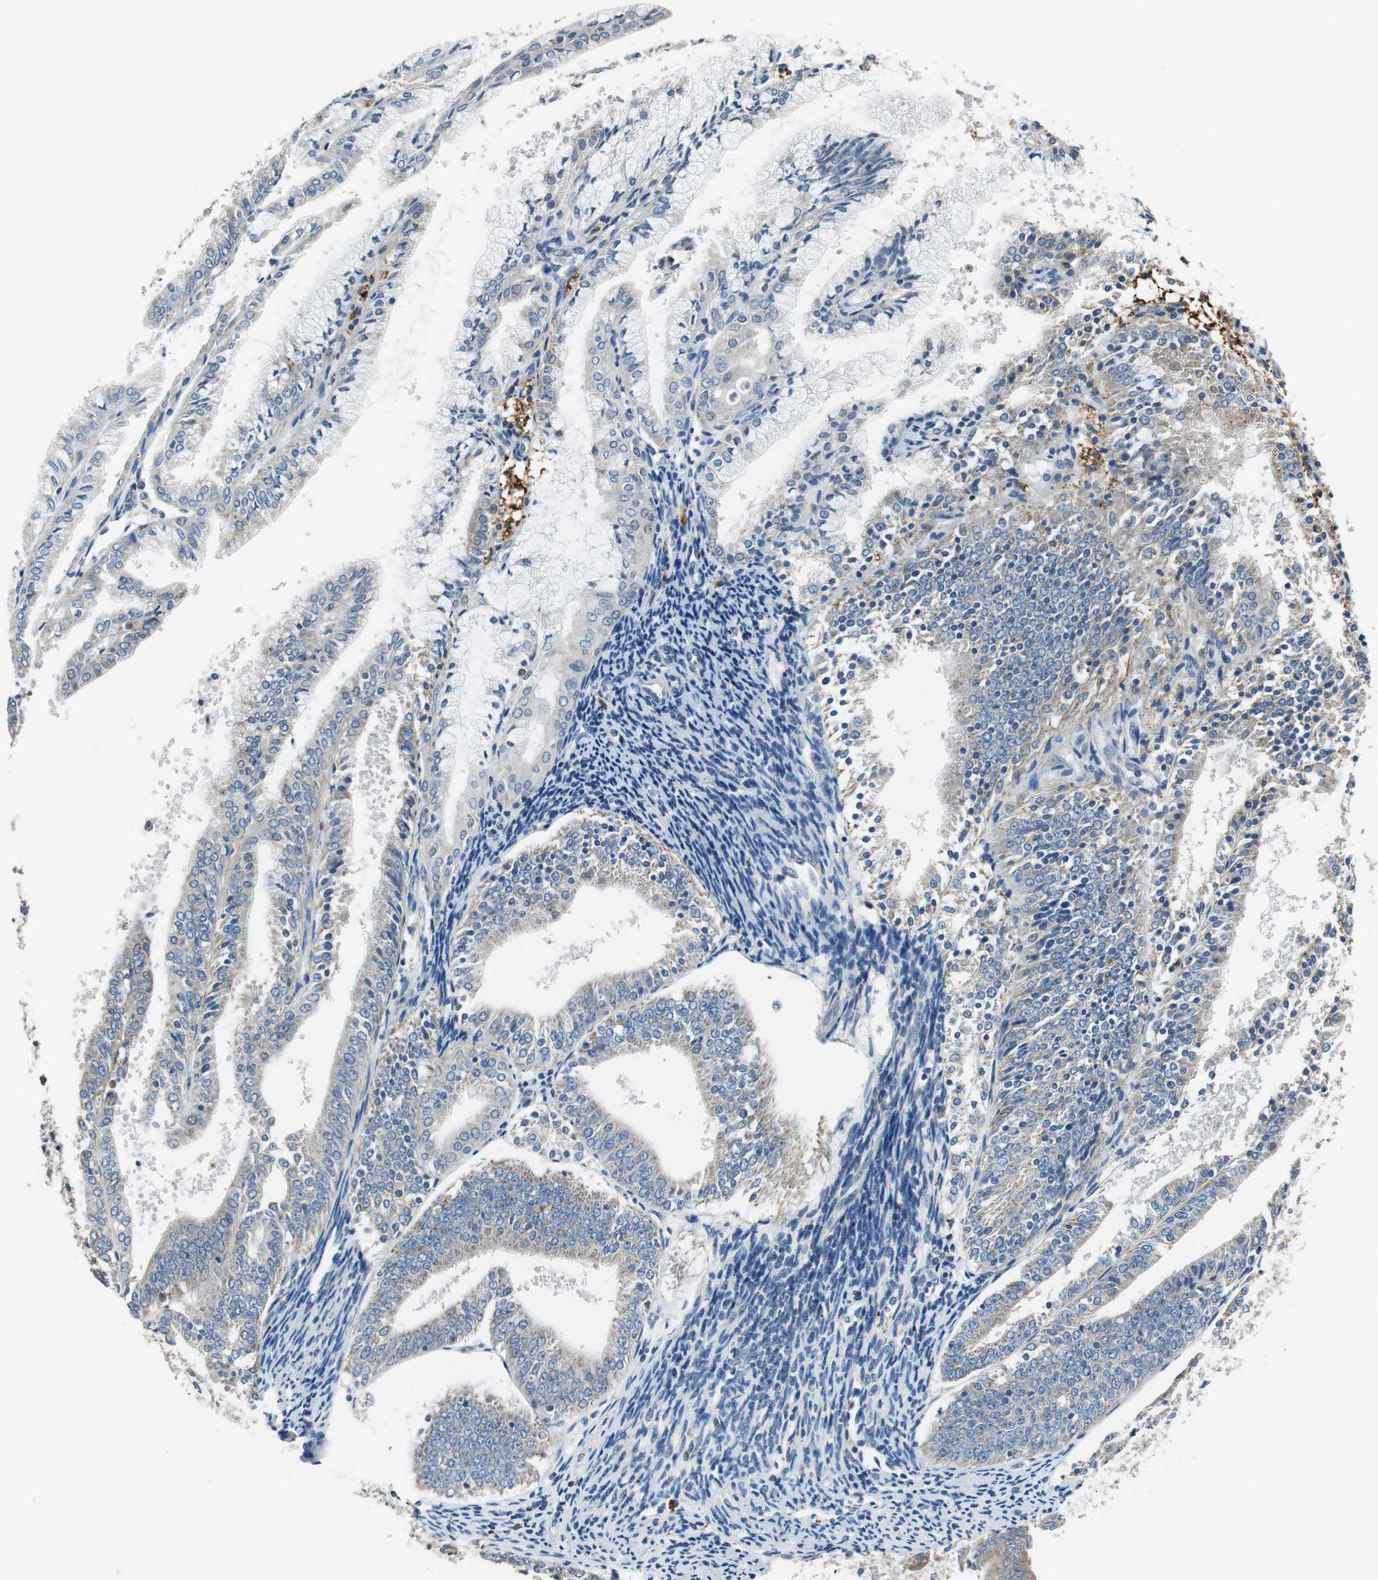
{"staining": {"intensity": "moderate", "quantity": "<25%", "location": "cytoplasmic/membranous"}, "tissue": "endometrial cancer", "cell_type": "Tumor cells", "image_type": "cancer", "snomed": [{"axis": "morphology", "description": "Adenocarcinoma, NOS"}, {"axis": "topography", "description": "Endometrium"}], "caption": "Moderate cytoplasmic/membranous expression for a protein is appreciated in approximately <25% of tumor cells of endometrial adenocarcinoma using immunohistochemistry (IHC).", "gene": "NLGN1", "patient": {"sex": "female", "age": 63}}